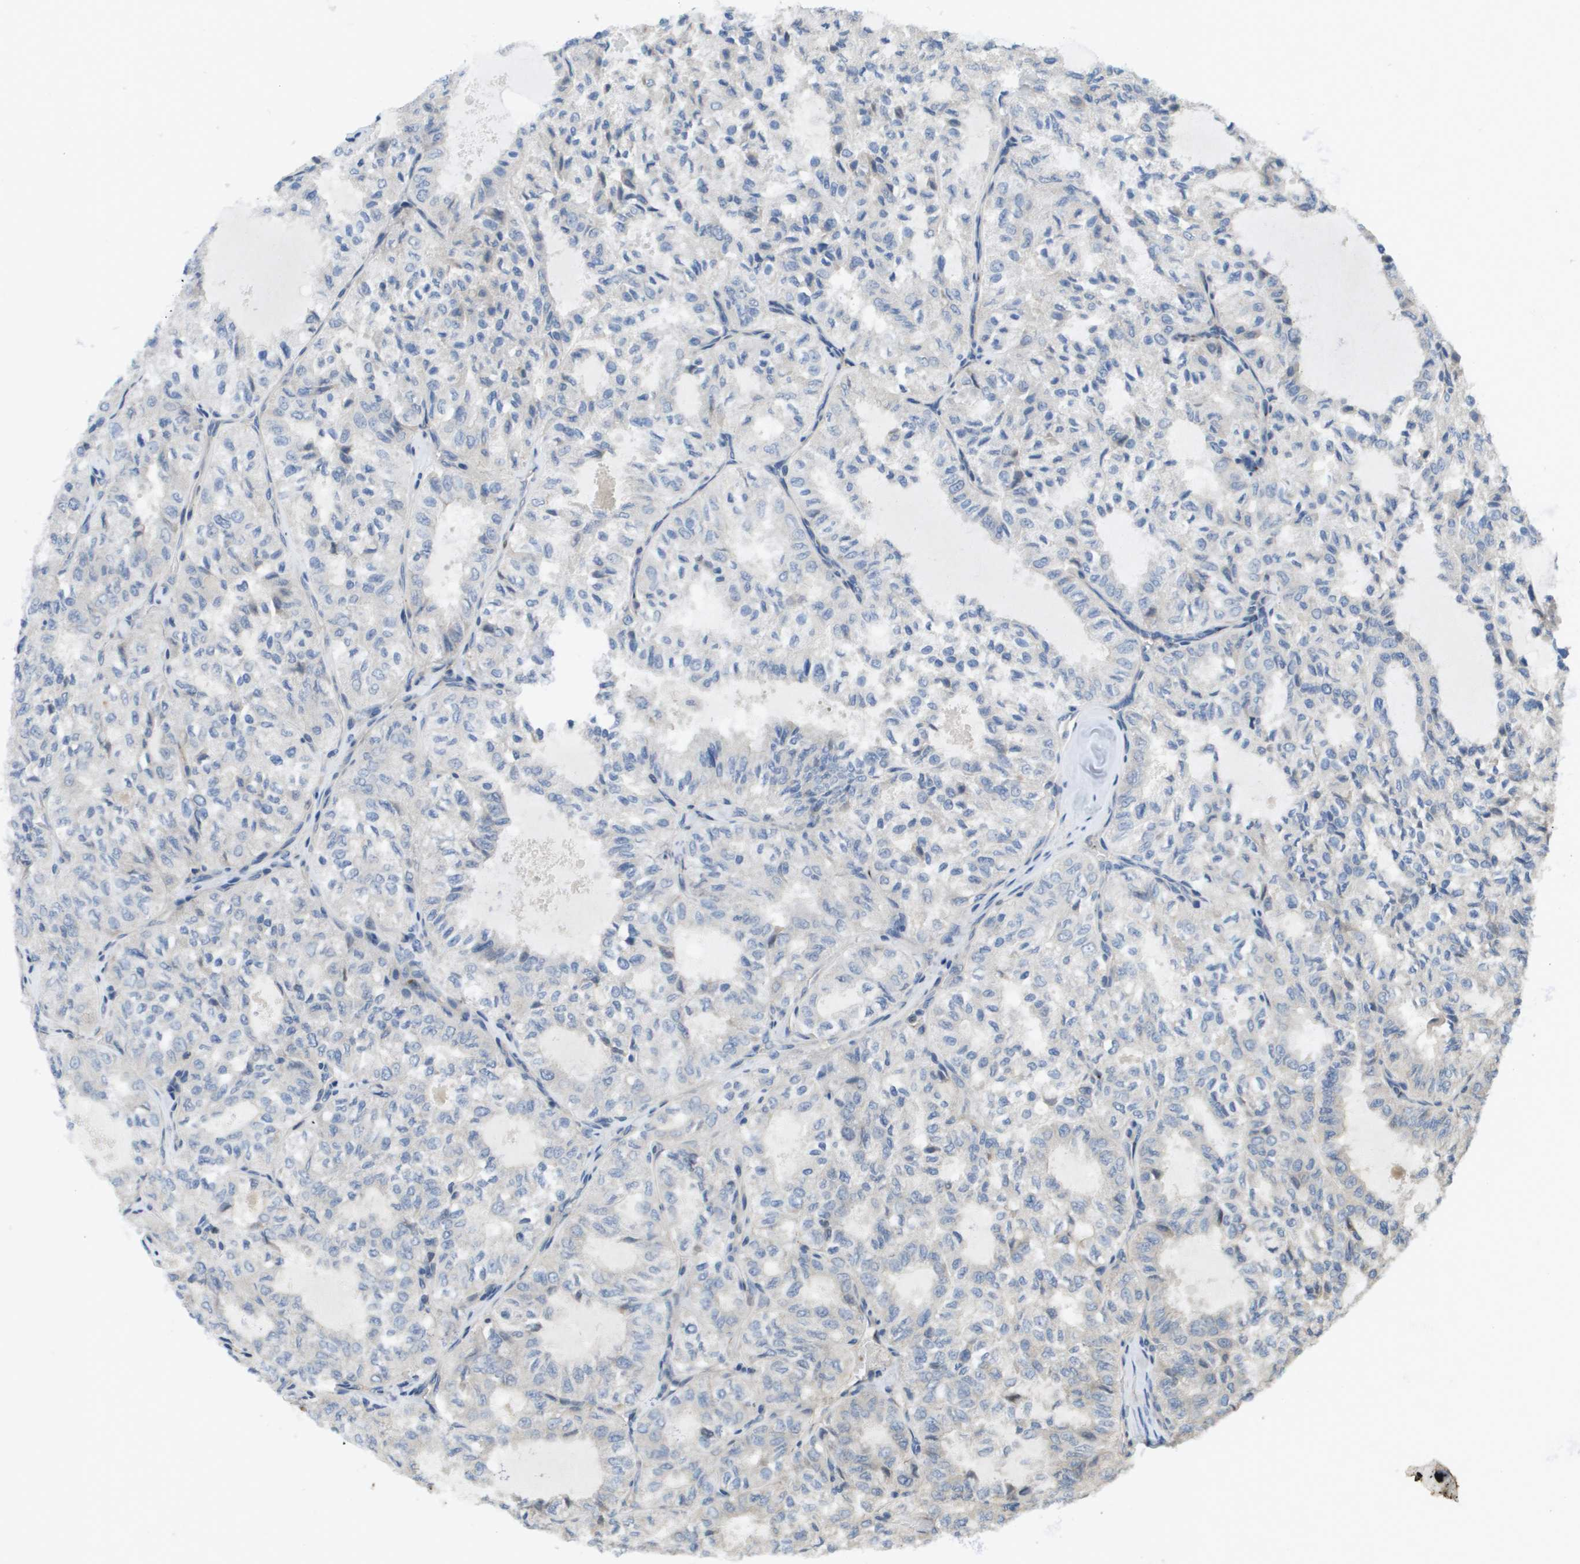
{"staining": {"intensity": "negative", "quantity": "none", "location": "none"}, "tissue": "thyroid cancer", "cell_type": "Tumor cells", "image_type": "cancer", "snomed": [{"axis": "morphology", "description": "Follicular adenoma carcinoma, NOS"}, {"axis": "topography", "description": "Thyroid gland"}], "caption": "A high-resolution photomicrograph shows immunohistochemistry (IHC) staining of thyroid cancer (follicular adenoma carcinoma), which shows no significant staining in tumor cells.", "gene": "KRT23", "patient": {"sex": "male", "age": 75}}